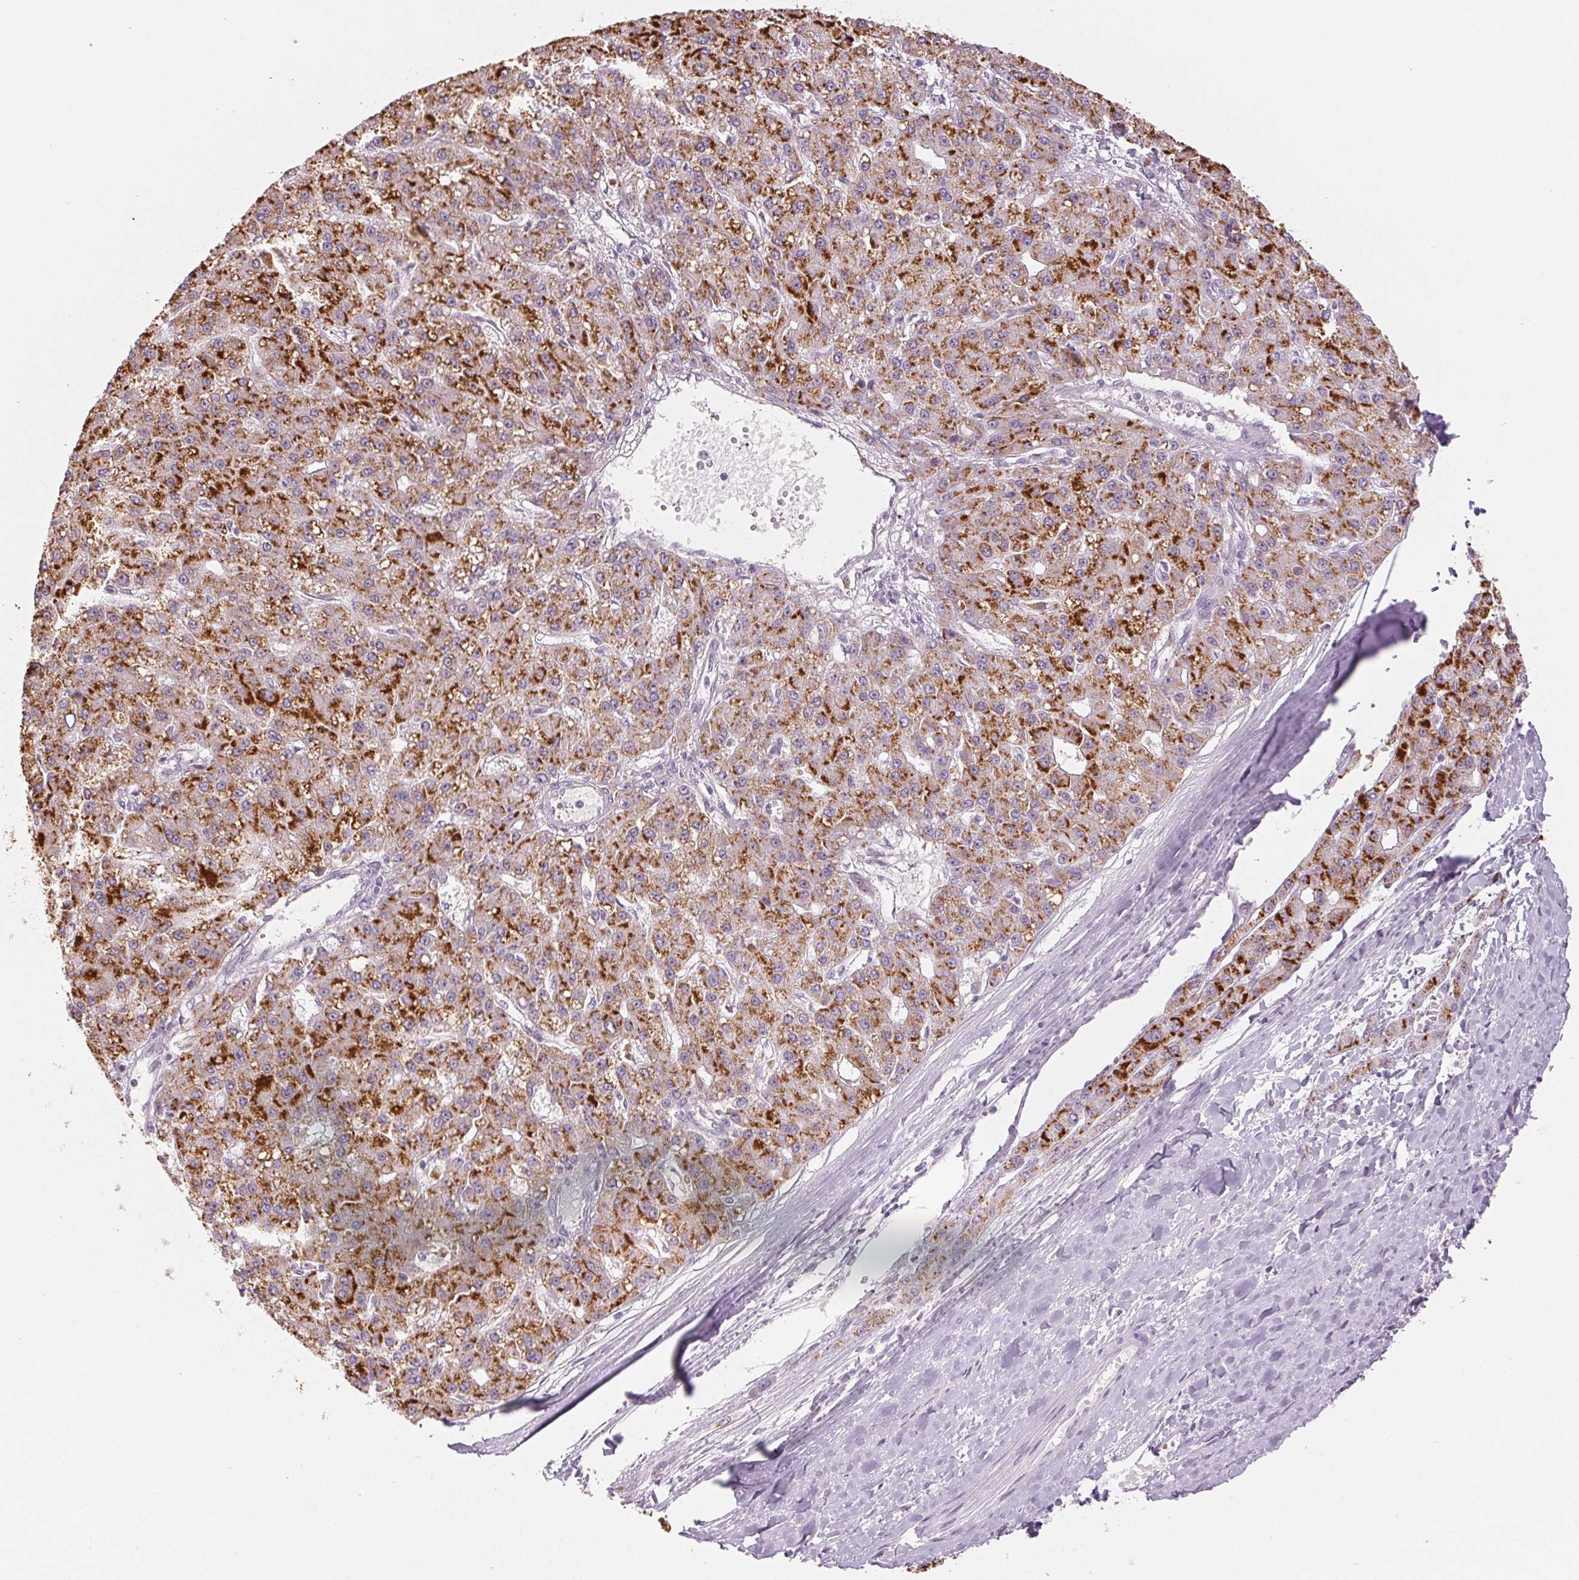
{"staining": {"intensity": "strong", "quantity": "25%-75%", "location": "cytoplasmic/membranous"}, "tissue": "liver cancer", "cell_type": "Tumor cells", "image_type": "cancer", "snomed": [{"axis": "morphology", "description": "Carcinoma, Hepatocellular, NOS"}, {"axis": "topography", "description": "Liver"}], "caption": "DAB (3,3'-diaminobenzidine) immunohistochemical staining of hepatocellular carcinoma (liver) exhibits strong cytoplasmic/membranous protein expression in approximately 25%-75% of tumor cells. The protein of interest is stained brown, and the nuclei are stained in blue (DAB (3,3'-diaminobenzidine) IHC with brightfield microscopy, high magnification).", "gene": "EHHADH", "patient": {"sex": "male", "age": 67}}